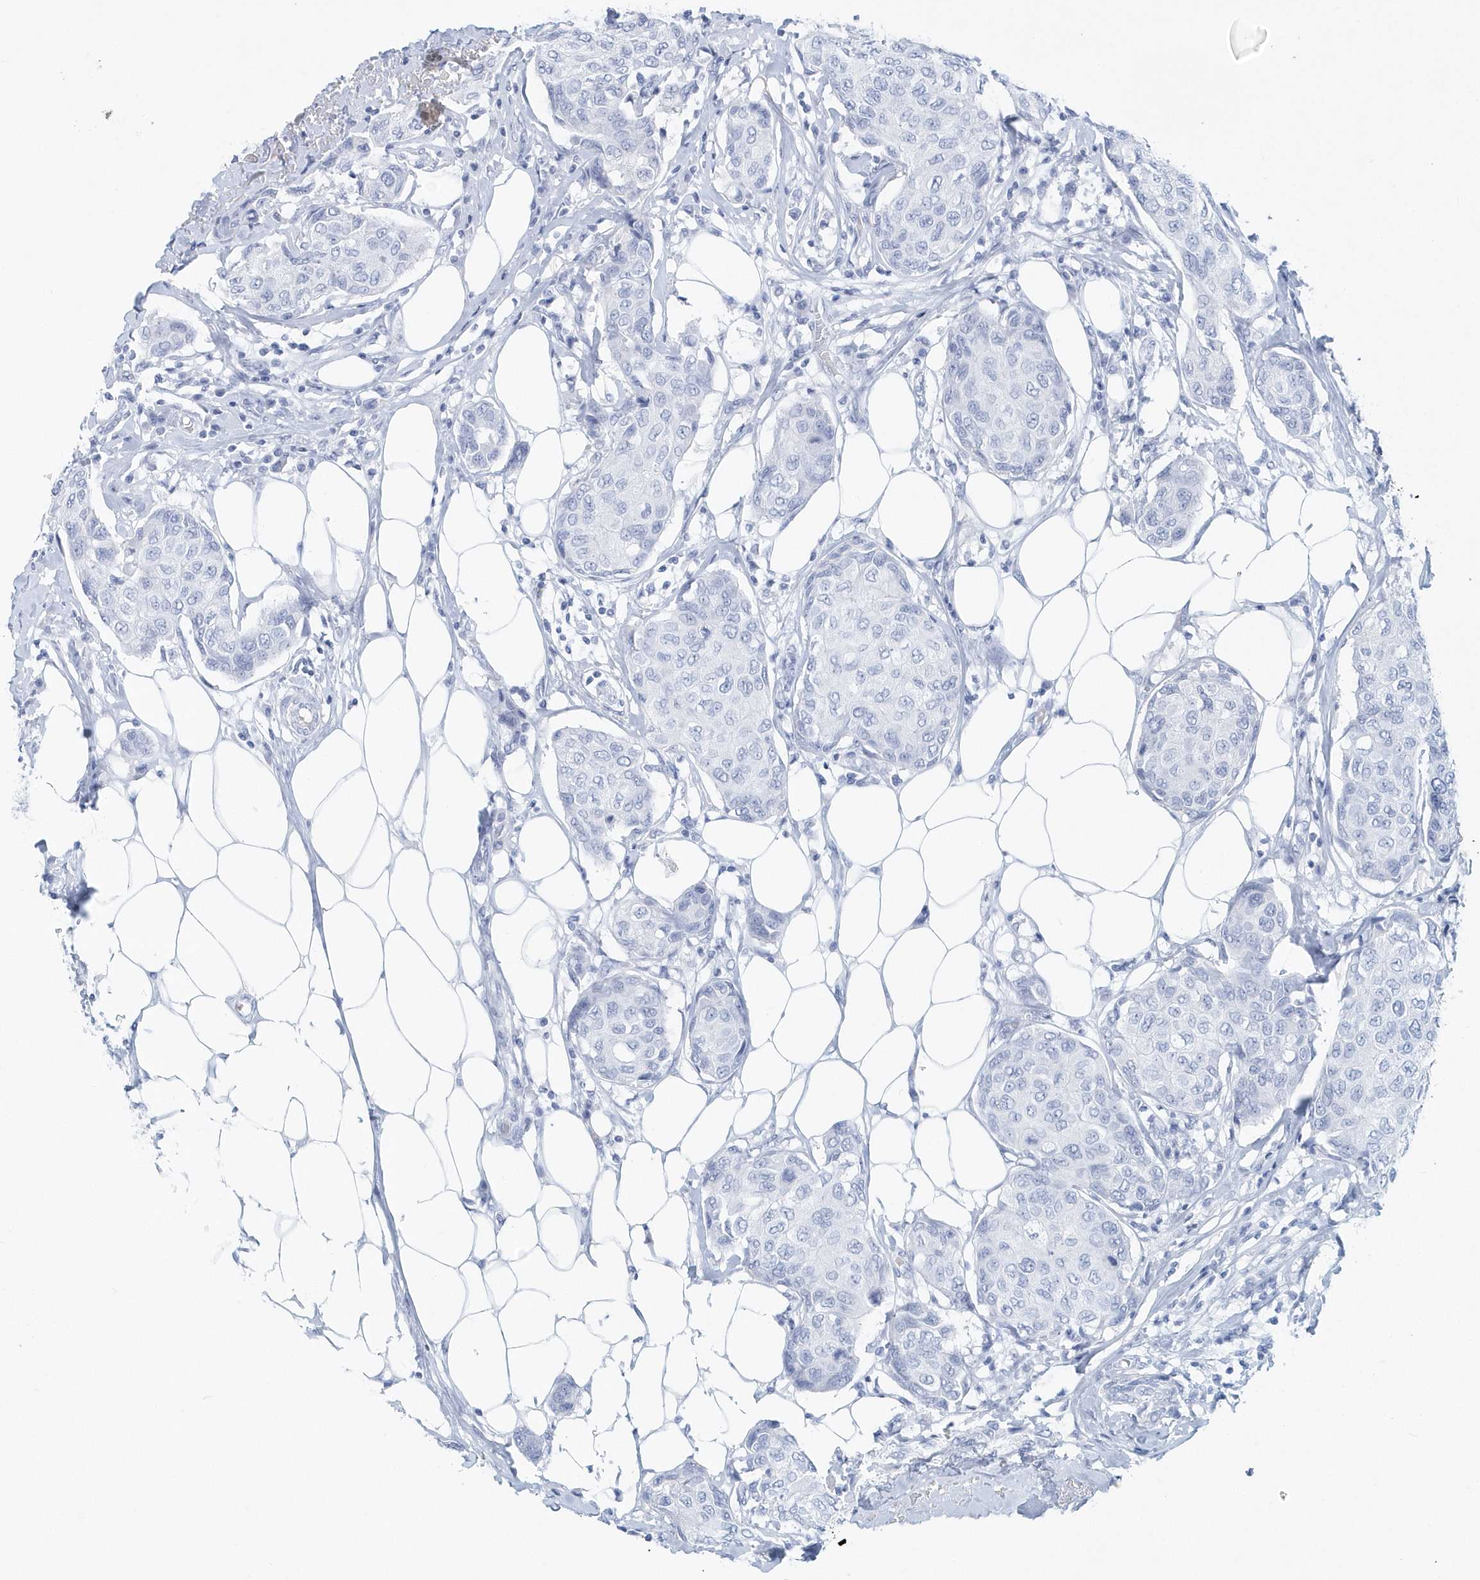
{"staining": {"intensity": "negative", "quantity": "none", "location": "none"}, "tissue": "breast cancer", "cell_type": "Tumor cells", "image_type": "cancer", "snomed": [{"axis": "morphology", "description": "Duct carcinoma"}, {"axis": "topography", "description": "Breast"}], "caption": "This is an immunohistochemistry histopathology image of breast infiltrating ductal carcinoma. There is no positivity in tumor cells.", "gene": "PTPRO", "patient": {"sex": "female", "age": 80}}